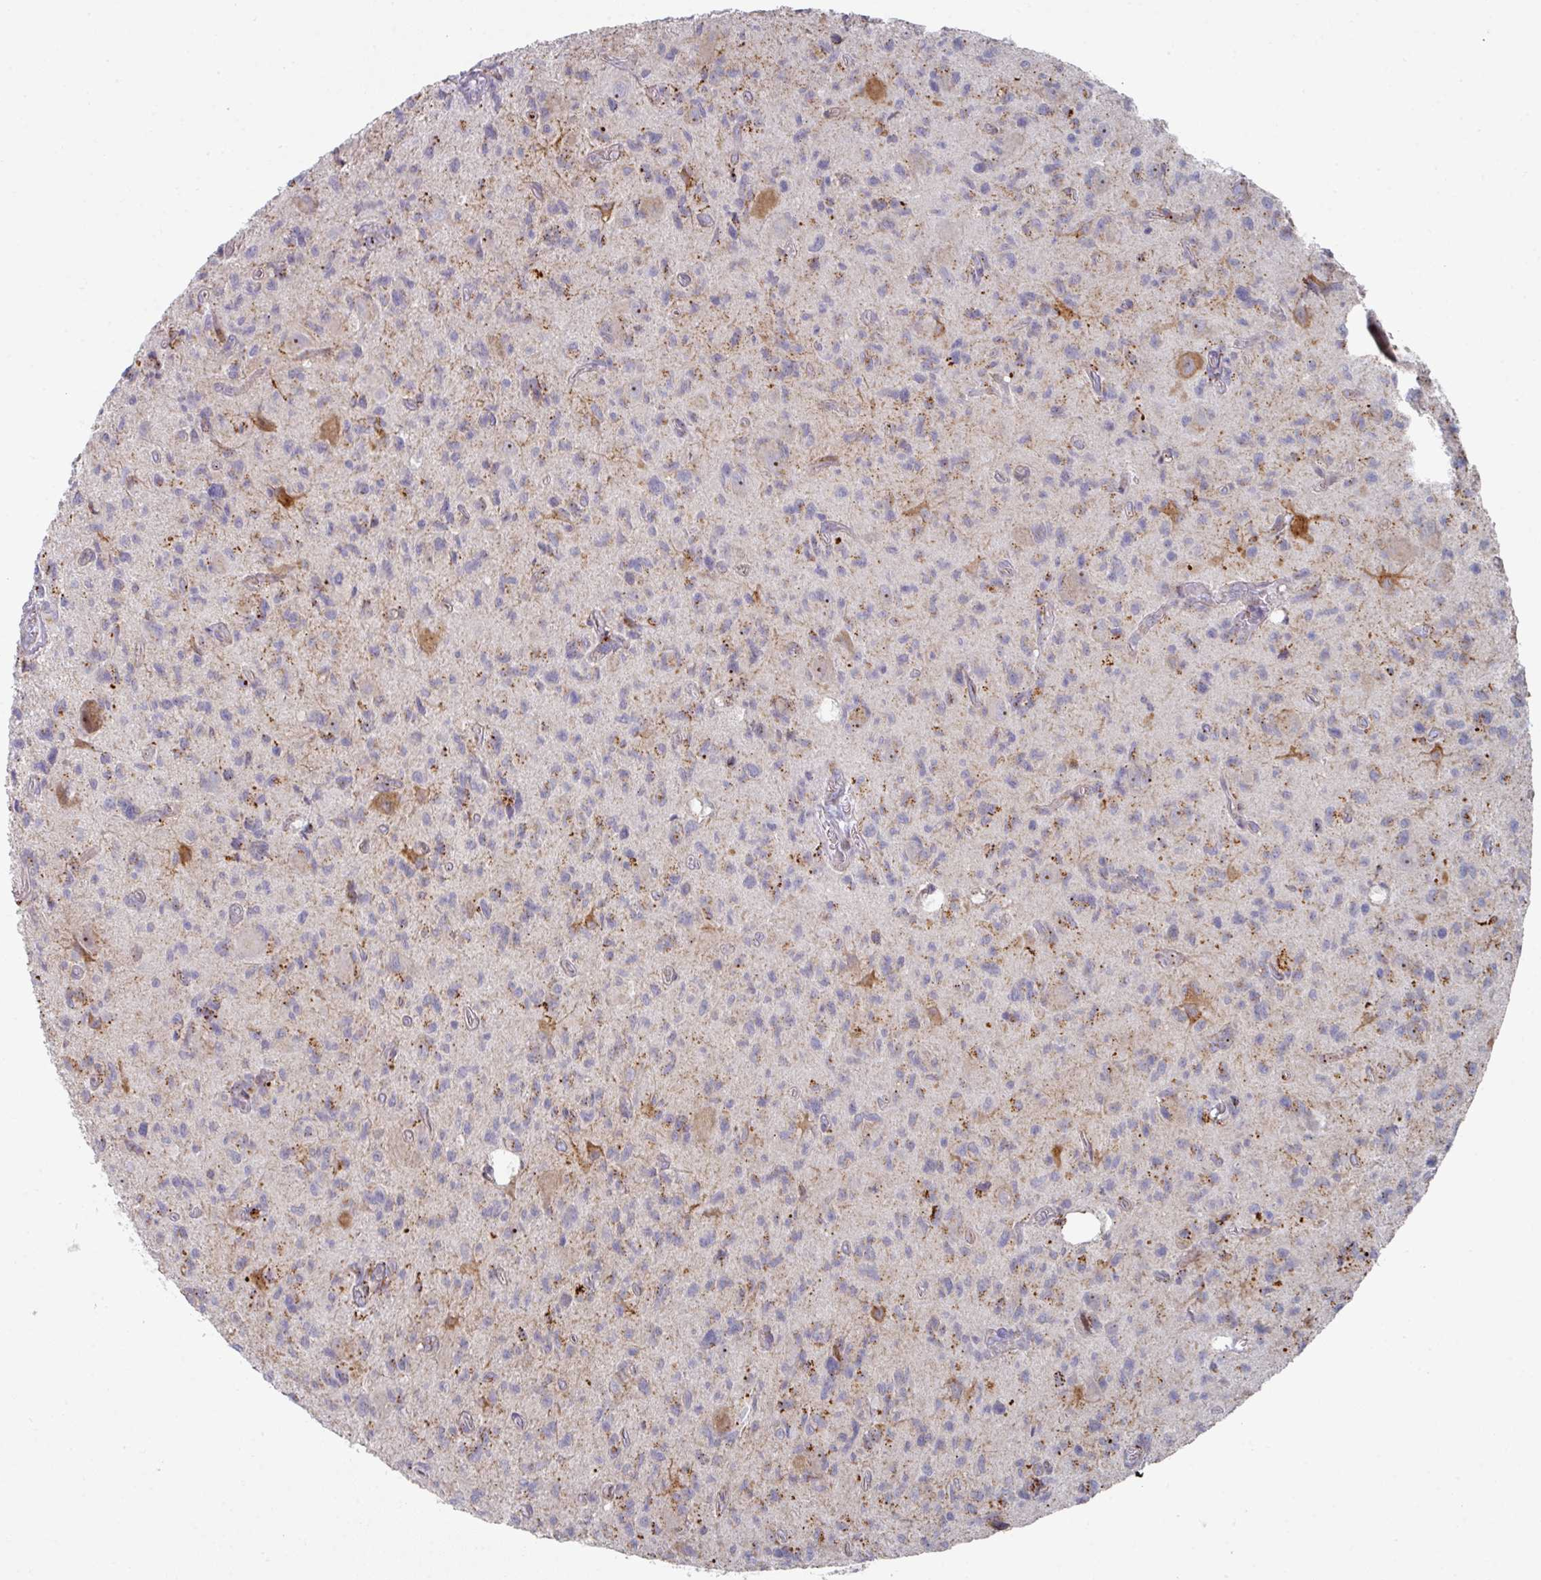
{"staining": {"intensity": "moderate", "quantity": "<25%", "location": "cytoplasmic/membranous"}, "tissue": "glioma", "cell_type": "Tumor cells", "image_type": "cancer", "snomed": [{"axis": "morphology", "description": "Glioma, malignant, High grade"}, {"axis": "topography", "description": "Brain"}], "caption": "Protein staining shows moderate cytoplasmic/membranous staining in approximately <25% of tumor cells in glioma. Nuclei are stained in blue.", "gene": "NT5C1A", "patient": {"sex": "male", "age": 76}}